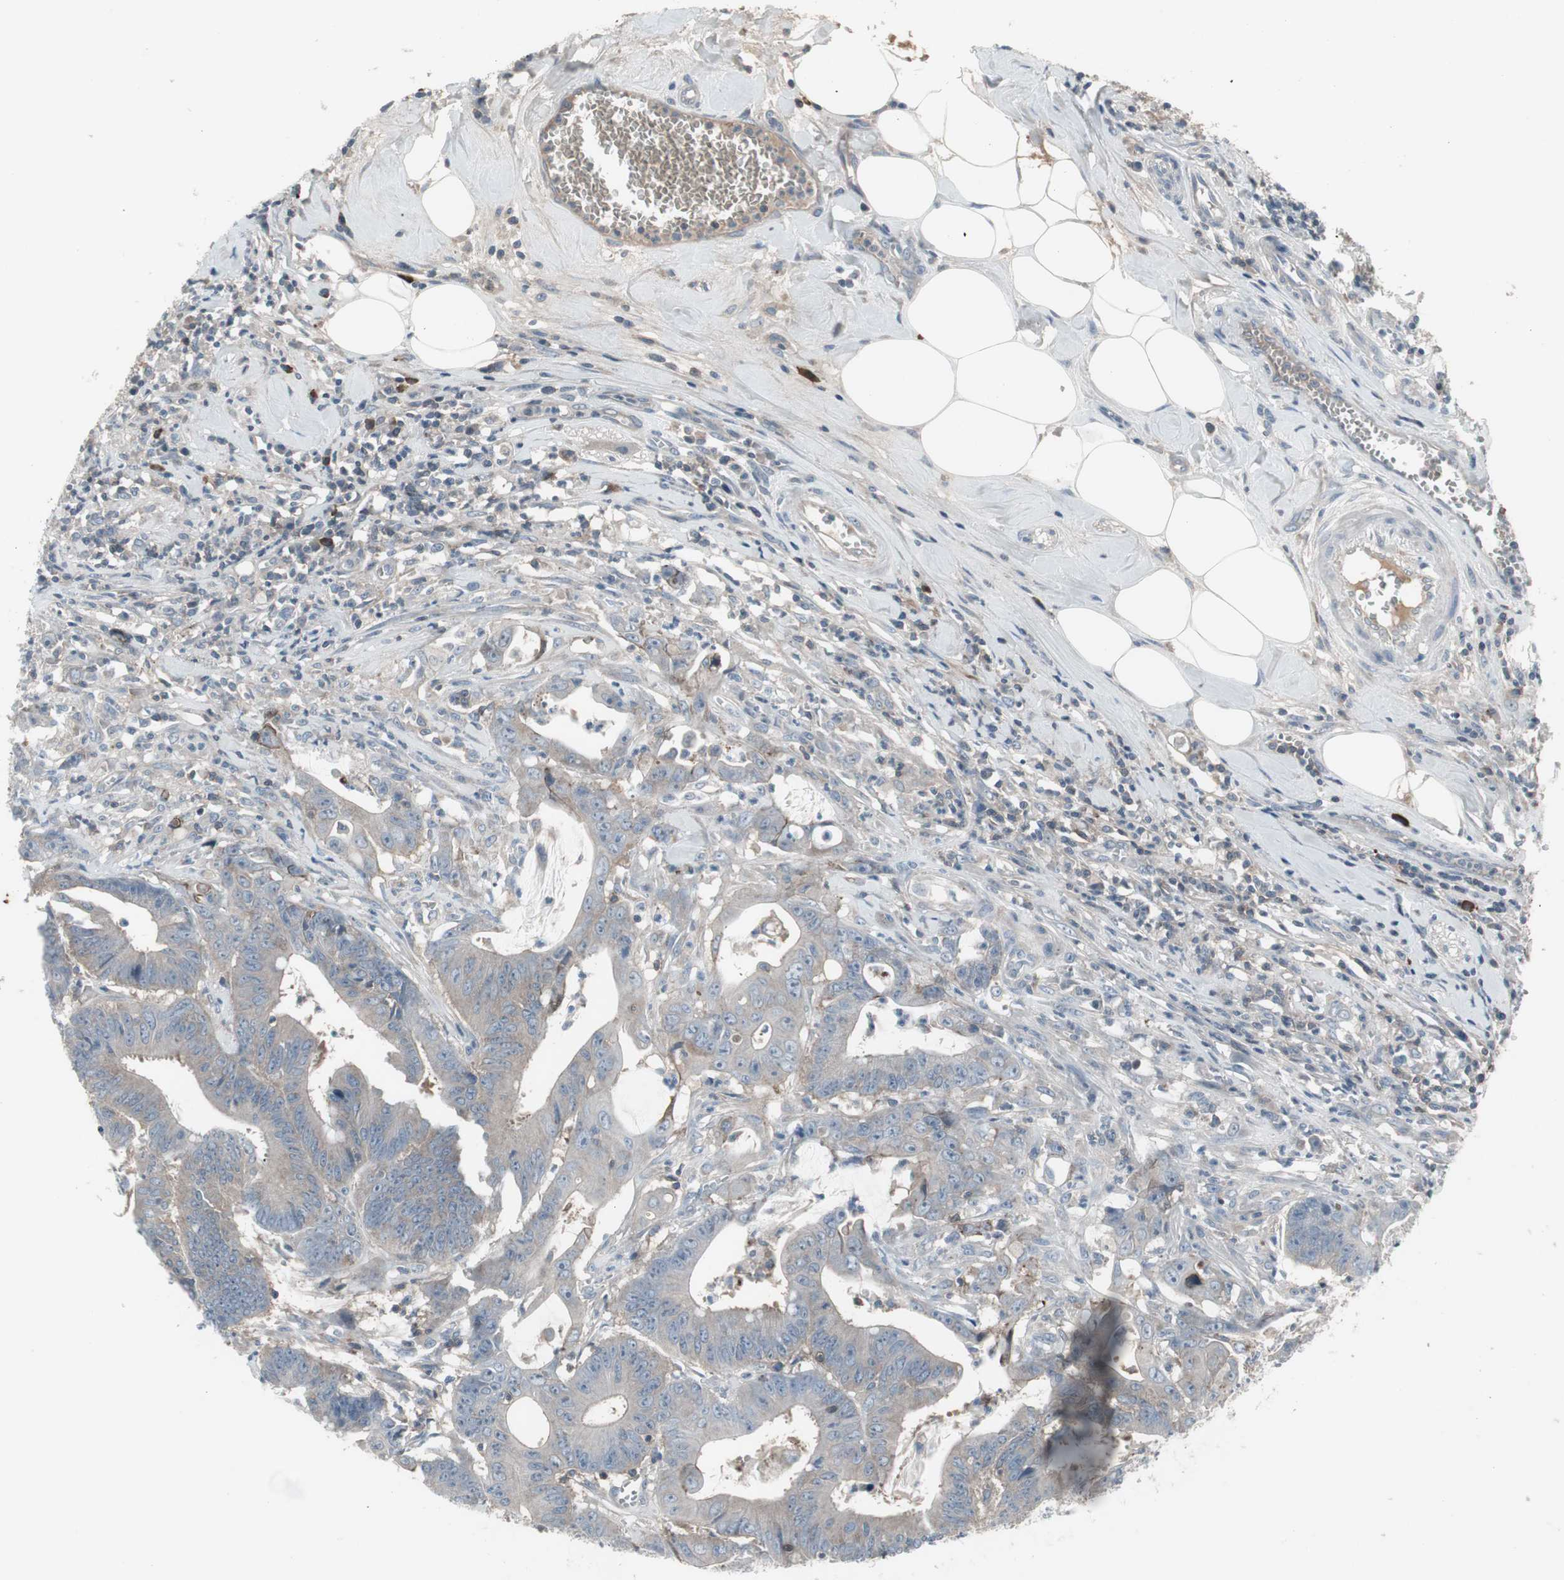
{"staining": {"intensity": "weak", "quantity": "25%-75%", "location": "cytoplasmic/membranous"}, "tissue": "colorectal cancer", "cell_type": "Tumor cells", "image_type": "cancer", "snomed": [{"axis": "morphology", "description": "Adenocarcinoma, NOS"}, {"axis": "topography", "description": "Colon"}], "caption": "Colorectal cancer stained with DAB IHC shows low levels of weak cytoplasmic/membranous positivity in approximately 25%-75% of tumor cells.", "gene": "ZSCAN32", "patient": {"sex": "male", "age": 45}}